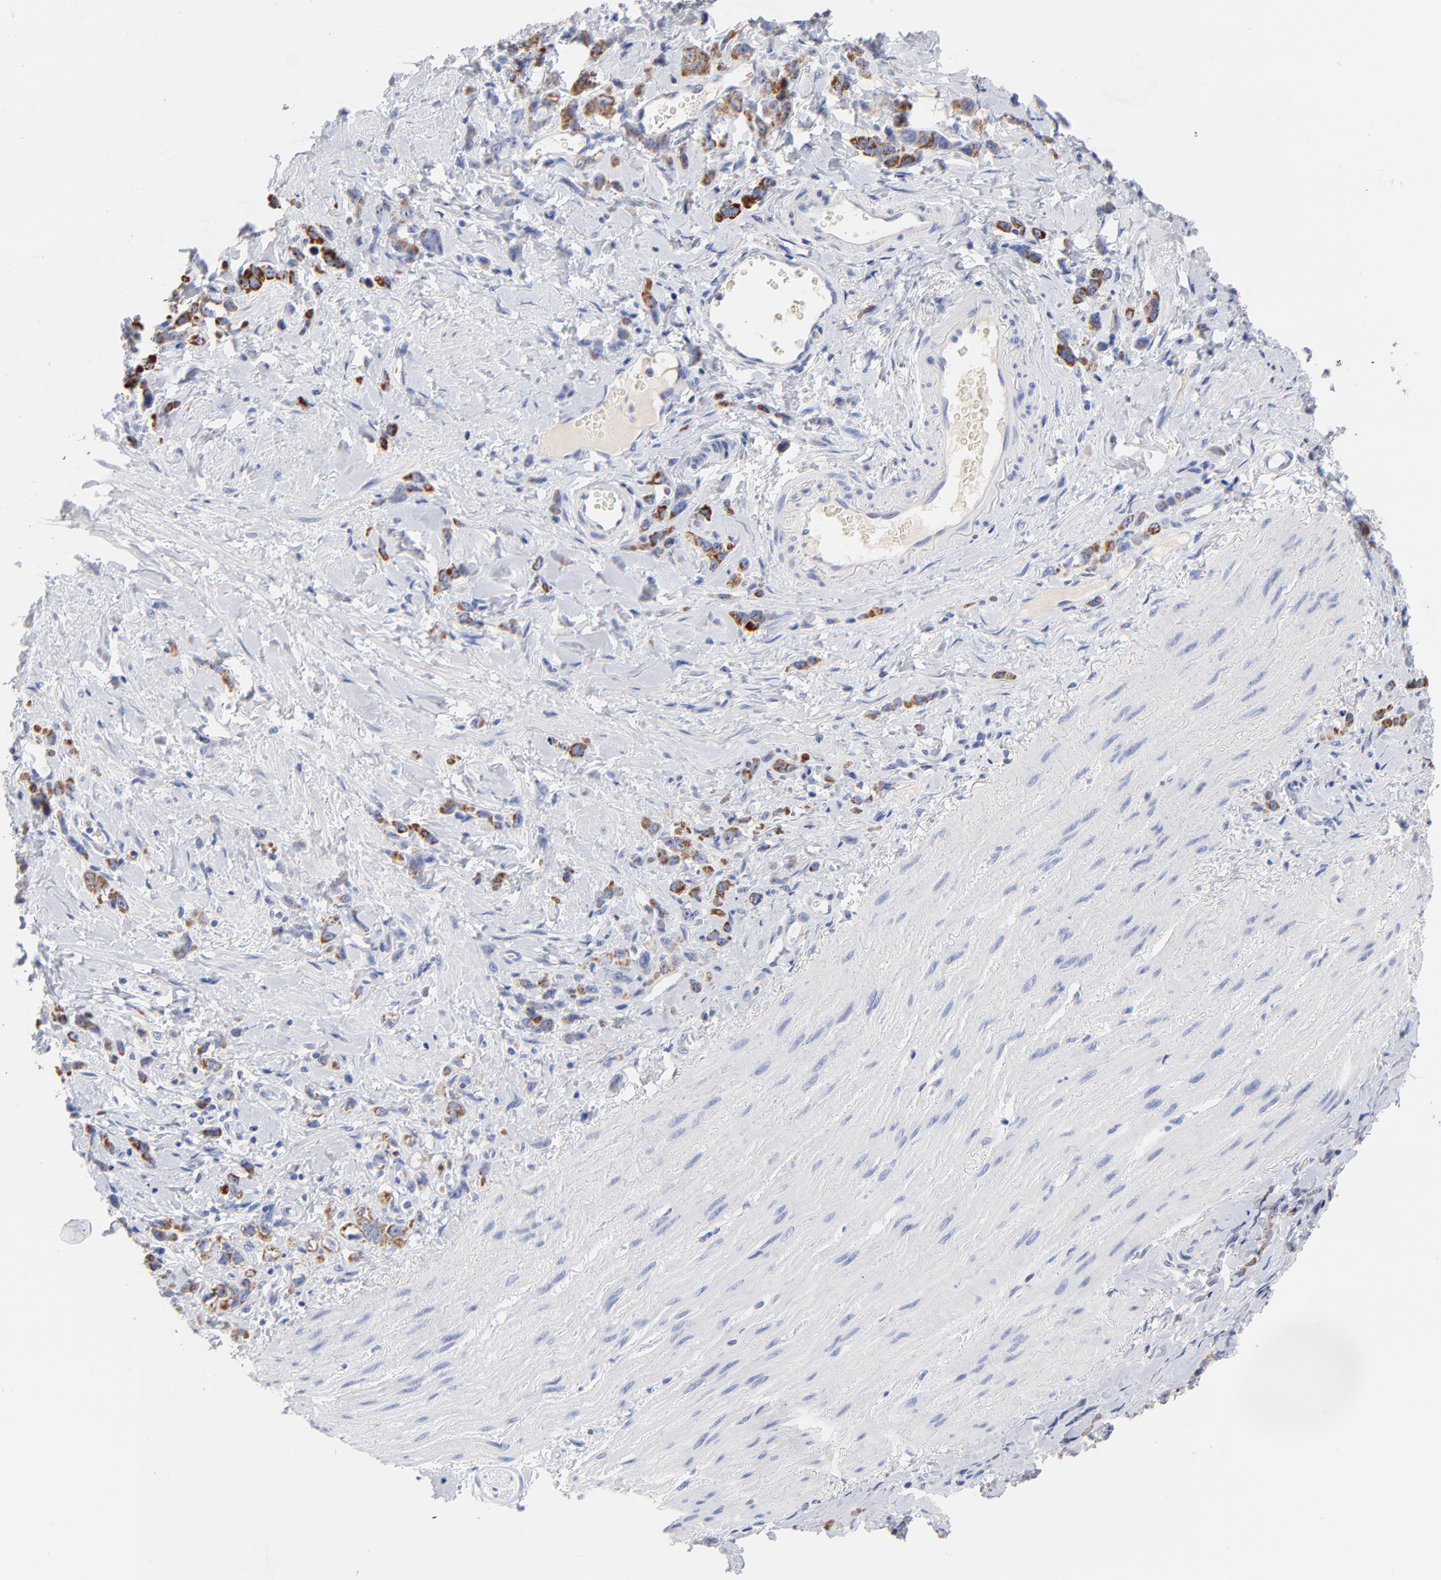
{"staining": {"intensity": "moderate", "quantity": ">75%", "location": "cytoplasmic/membranous"}, "tissue": "stomach cancer", "cell_type": "Tumor cells", "image_type": "cancer", "snomed": [{"axis": "morphology", "description": "Normal tissue, NOS"}, {"axis": "morphology", "description": "Adenocarcinoma, NOS"}, {"axis": "topography", "description": "Stomach"}], "caption": "Immunohistochemistry (DAB (3,3'-diaminobenzidine)) staining of human stomach cancer exhibits moderate cytoplasmic/membranous protein staining in approximately >75% of tumor cells.", "gene": "CPS1", "patient": {"sex": "male", "age": 82}}